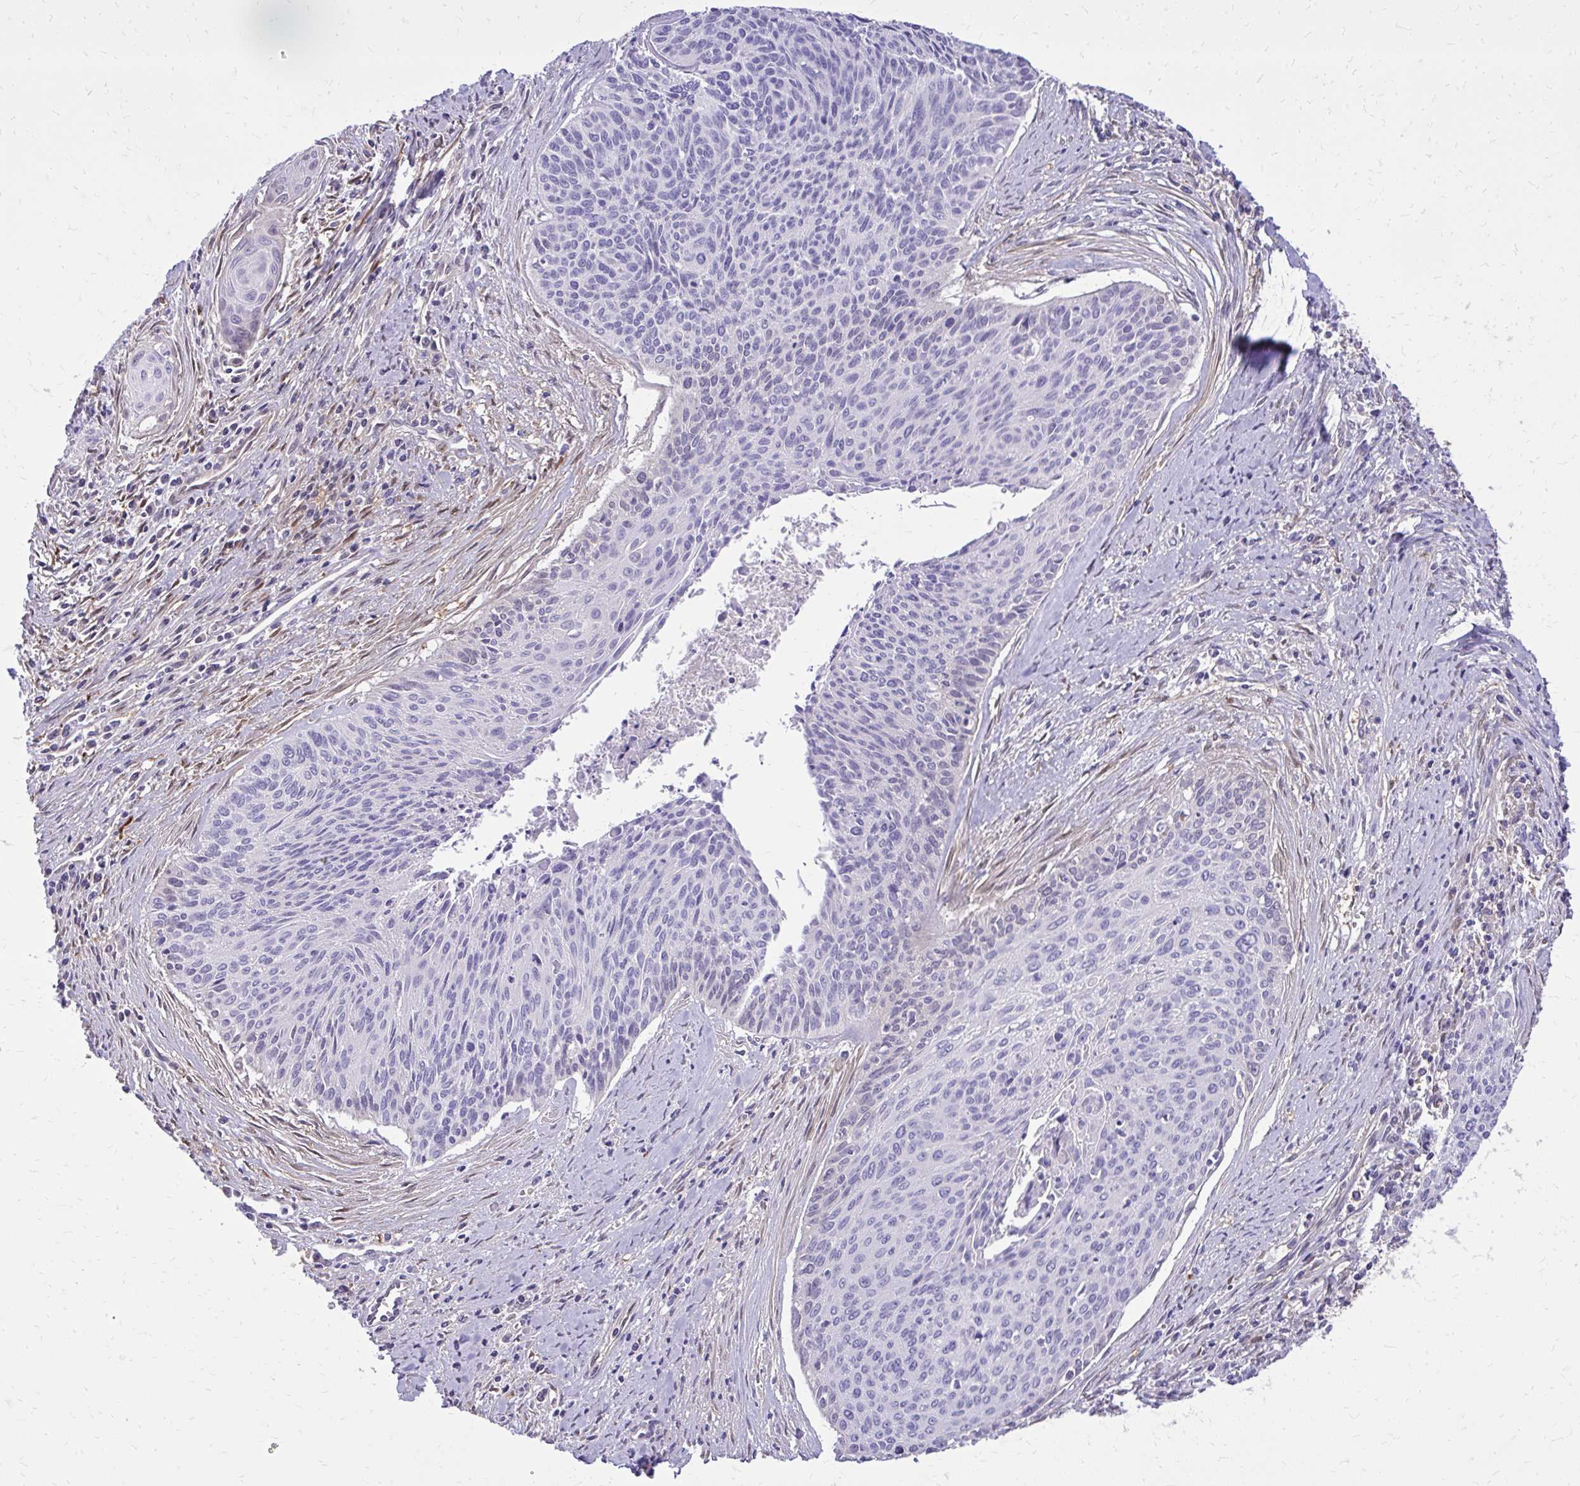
{"staining": {"intensity": "negative", "quantity": "none", "location": "none"}, "tissue": "cervical cancer", "cell_type": "Tumor cells", "image_type": "cancer", "snomed": [{"axis": "morphology", "description": "Squamous cell carcinoma, NOS"}, {"axis": "topography", "description": "Cervix"}], "caption": "Tumor cells are negative for brown protein staining in cervical squamous cell carcinoma.", "gene": "NNMT", "patient": {"sex": "female", "age": 55}}